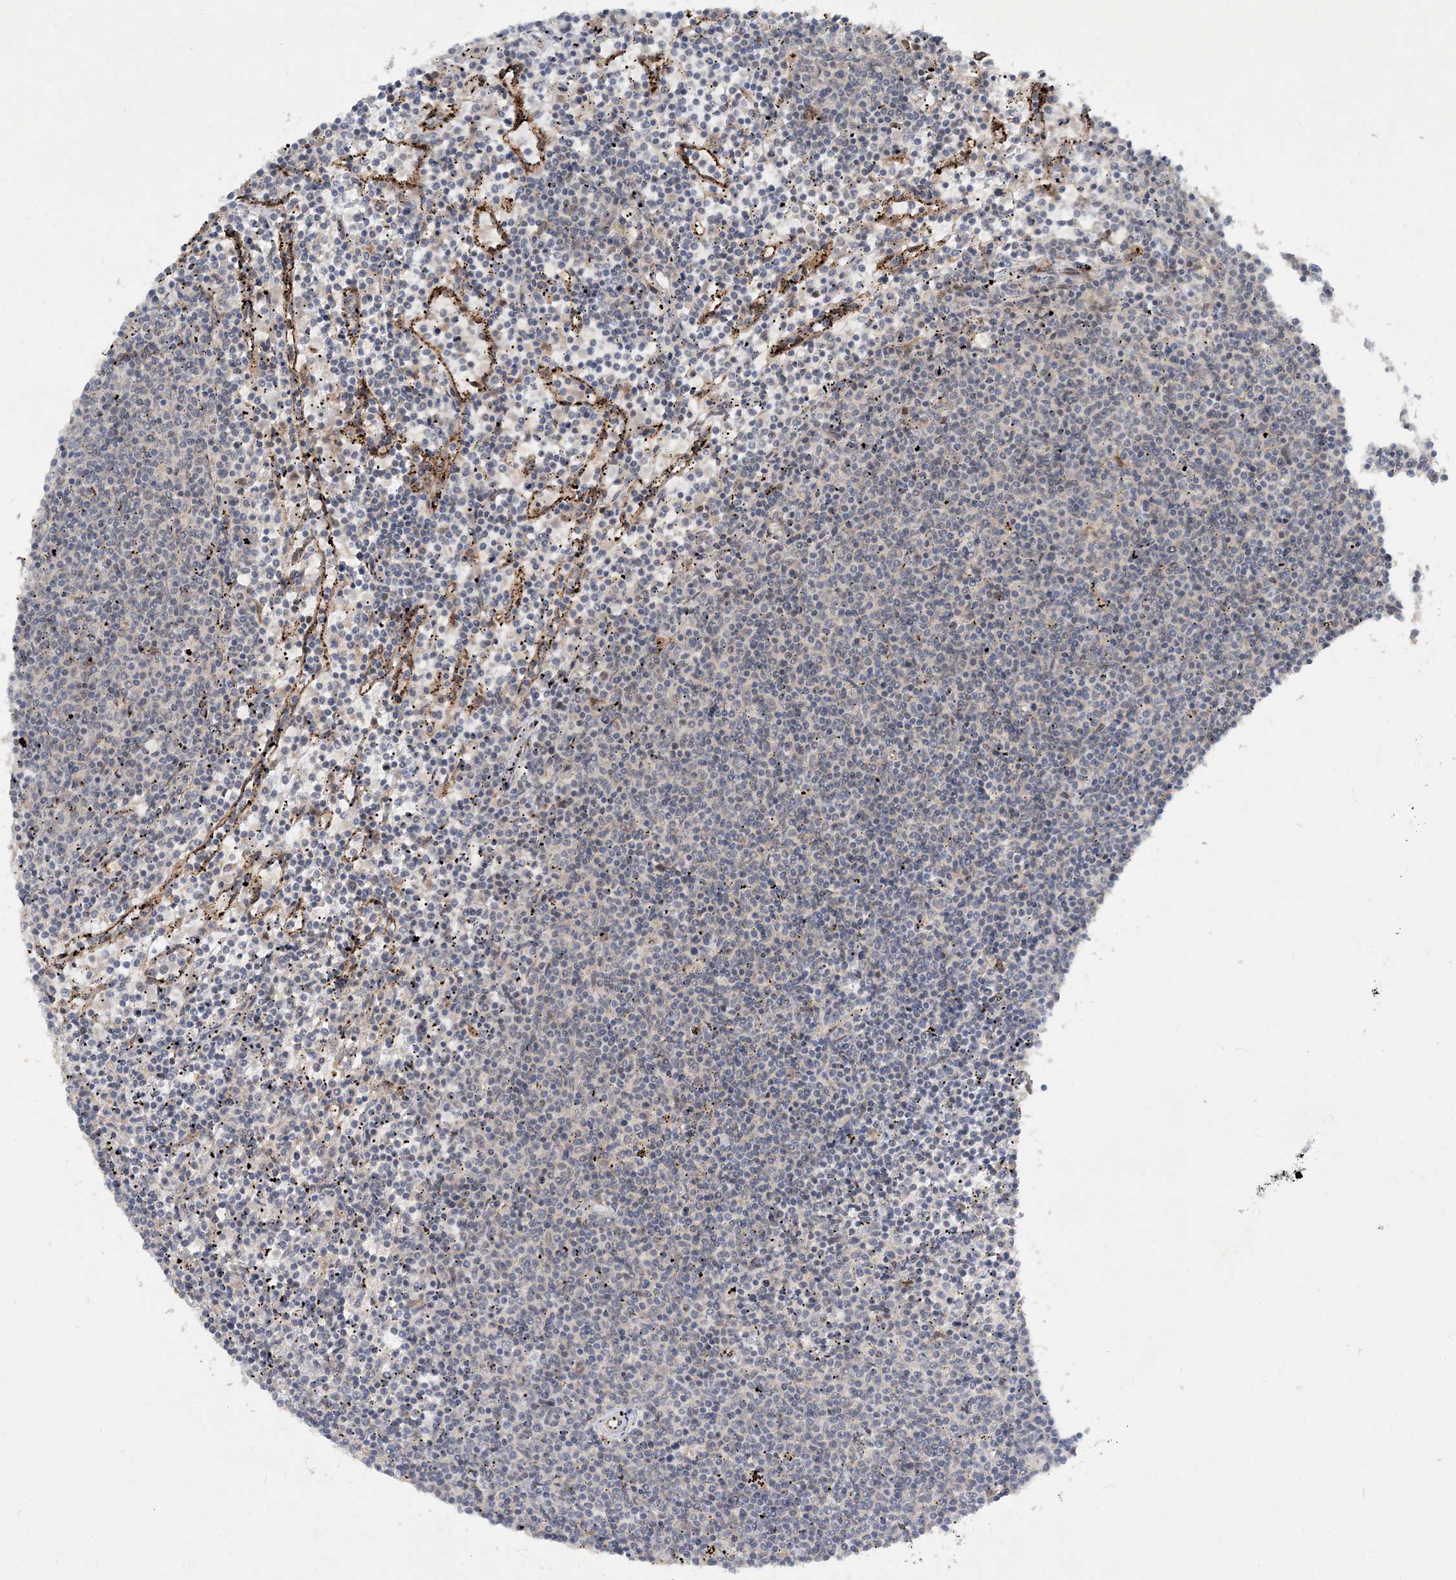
{"staining": {"intensity": "negative", "quantity": "none", "location": "none"}, "tissue": "lymphoma", "cell_type": "Tumor cells", "image_type": "cancer", "snomed": [{"axis": "morphology", "description": "Malignant lymphoma, non-Hodgkin's type, Low grade"}, {"axis": "topography", "description": "Spleen"}], "caption": "Low-grade malignant lymphoma, non-Hodgkin's type was stained to show a protein in brown. There is no significant positivity in tumor cells. Brightfield microscopy of immunohistochemistry stained with DAB (3,3'-diaminobenzidine) (brown) and hematoxylin (blue), captured at high magnification.", "gene": "UBR3", "patient": {"sex": "female", "age": 50}}